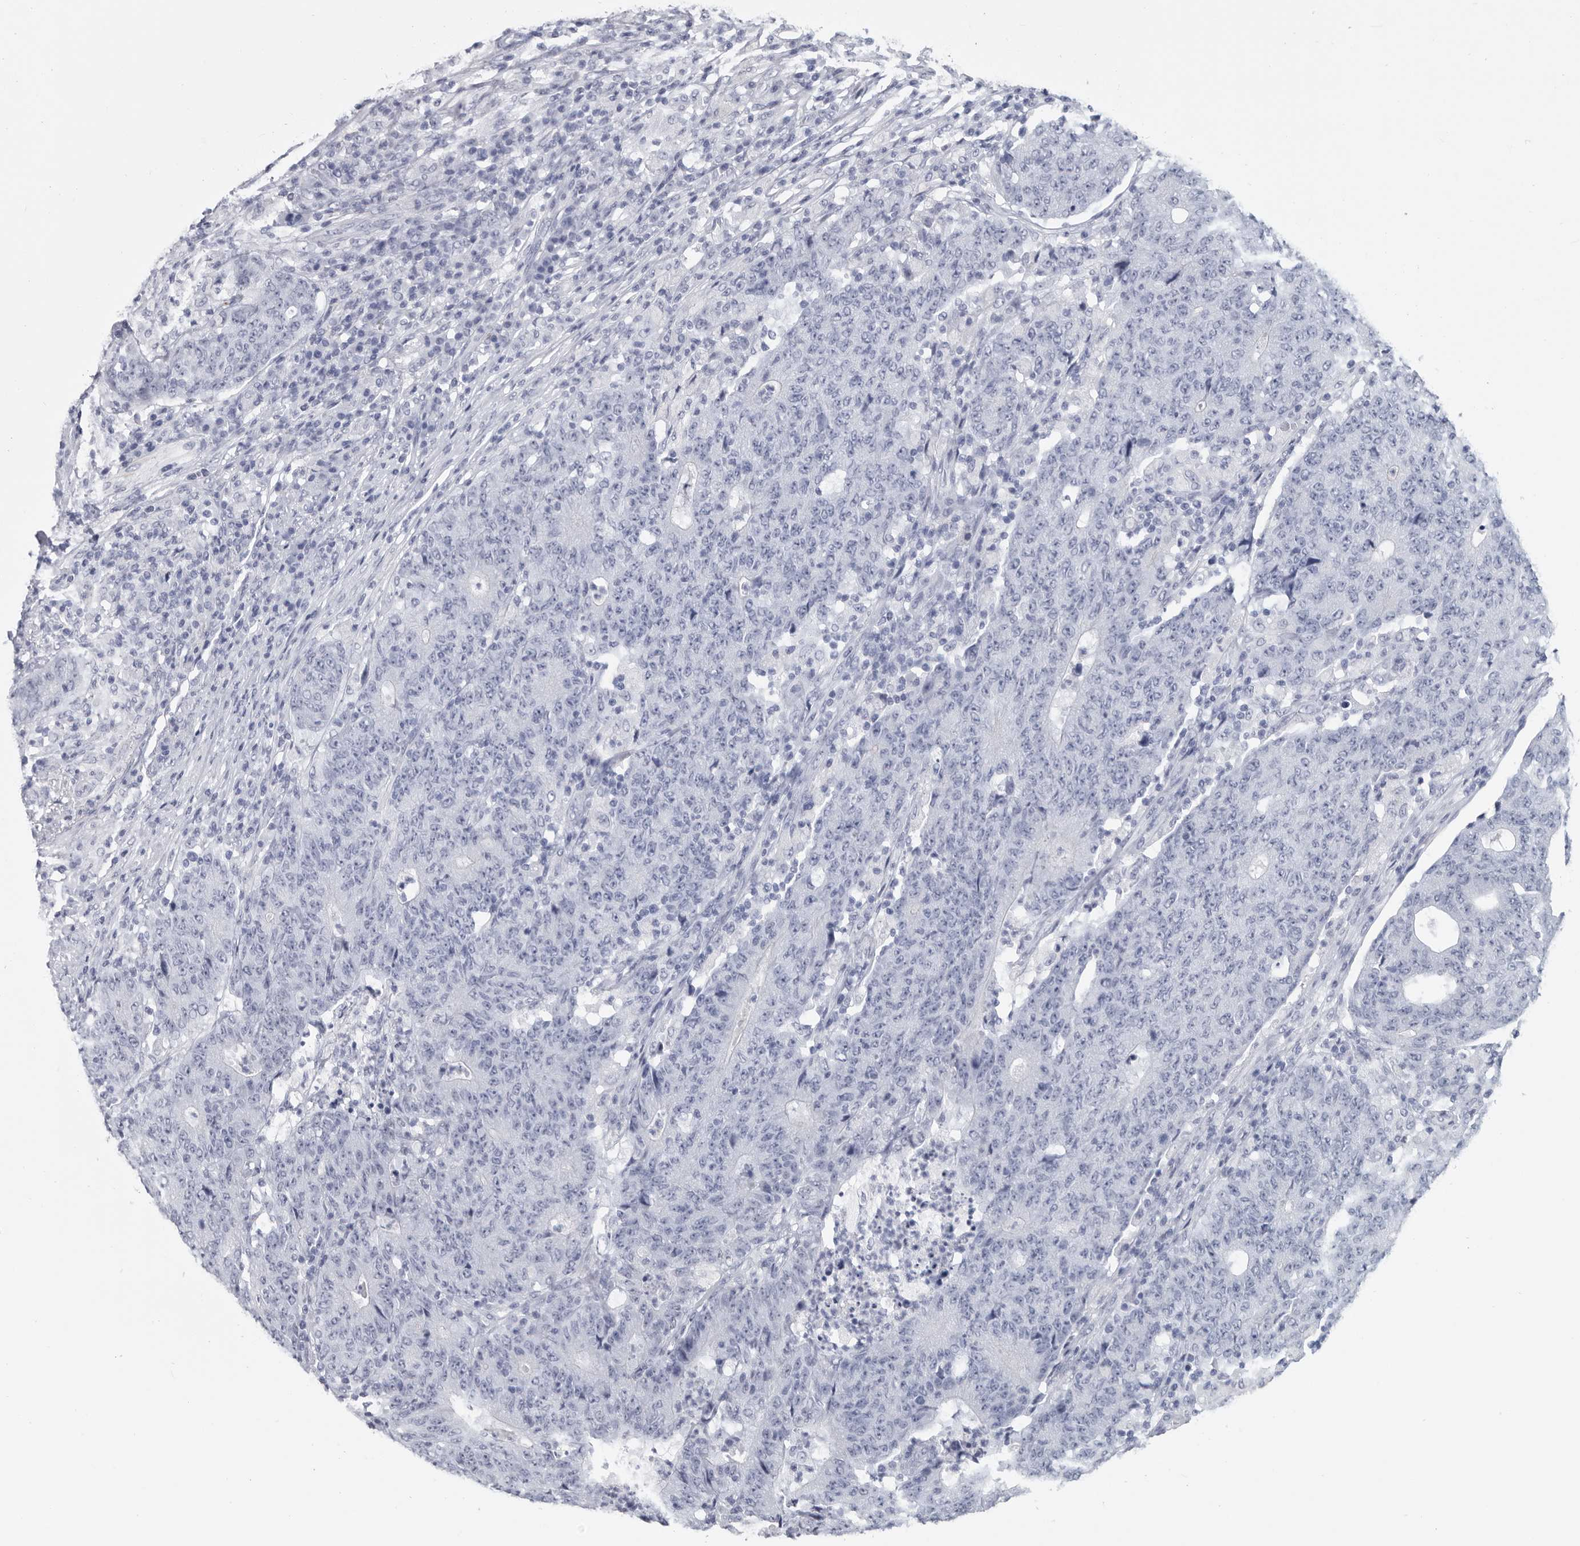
{"staining": {"intensity": "negative", "quantity": "none", "location": "none"}, "tissue": "colorectal cancer", "cell_type": "Tumor cells", "image_type": "cancer", "snomed": [{"axis": "morphology", "description": "Normal tissue, NOS"}, {"axis": "morphology", "description": "Adenocarcinoma, NOS"}, {"axis": "topography", "description": "Colon"}], "caption": "Immunohistochemical staining of colorectal adenocarcinoma exhibits no significant positivity in tumor cells. (DAB immunohistochemistry (IHC), high magnification).", "gene": "WRAP73", "patient": {"sex": "female", "age": 75}}